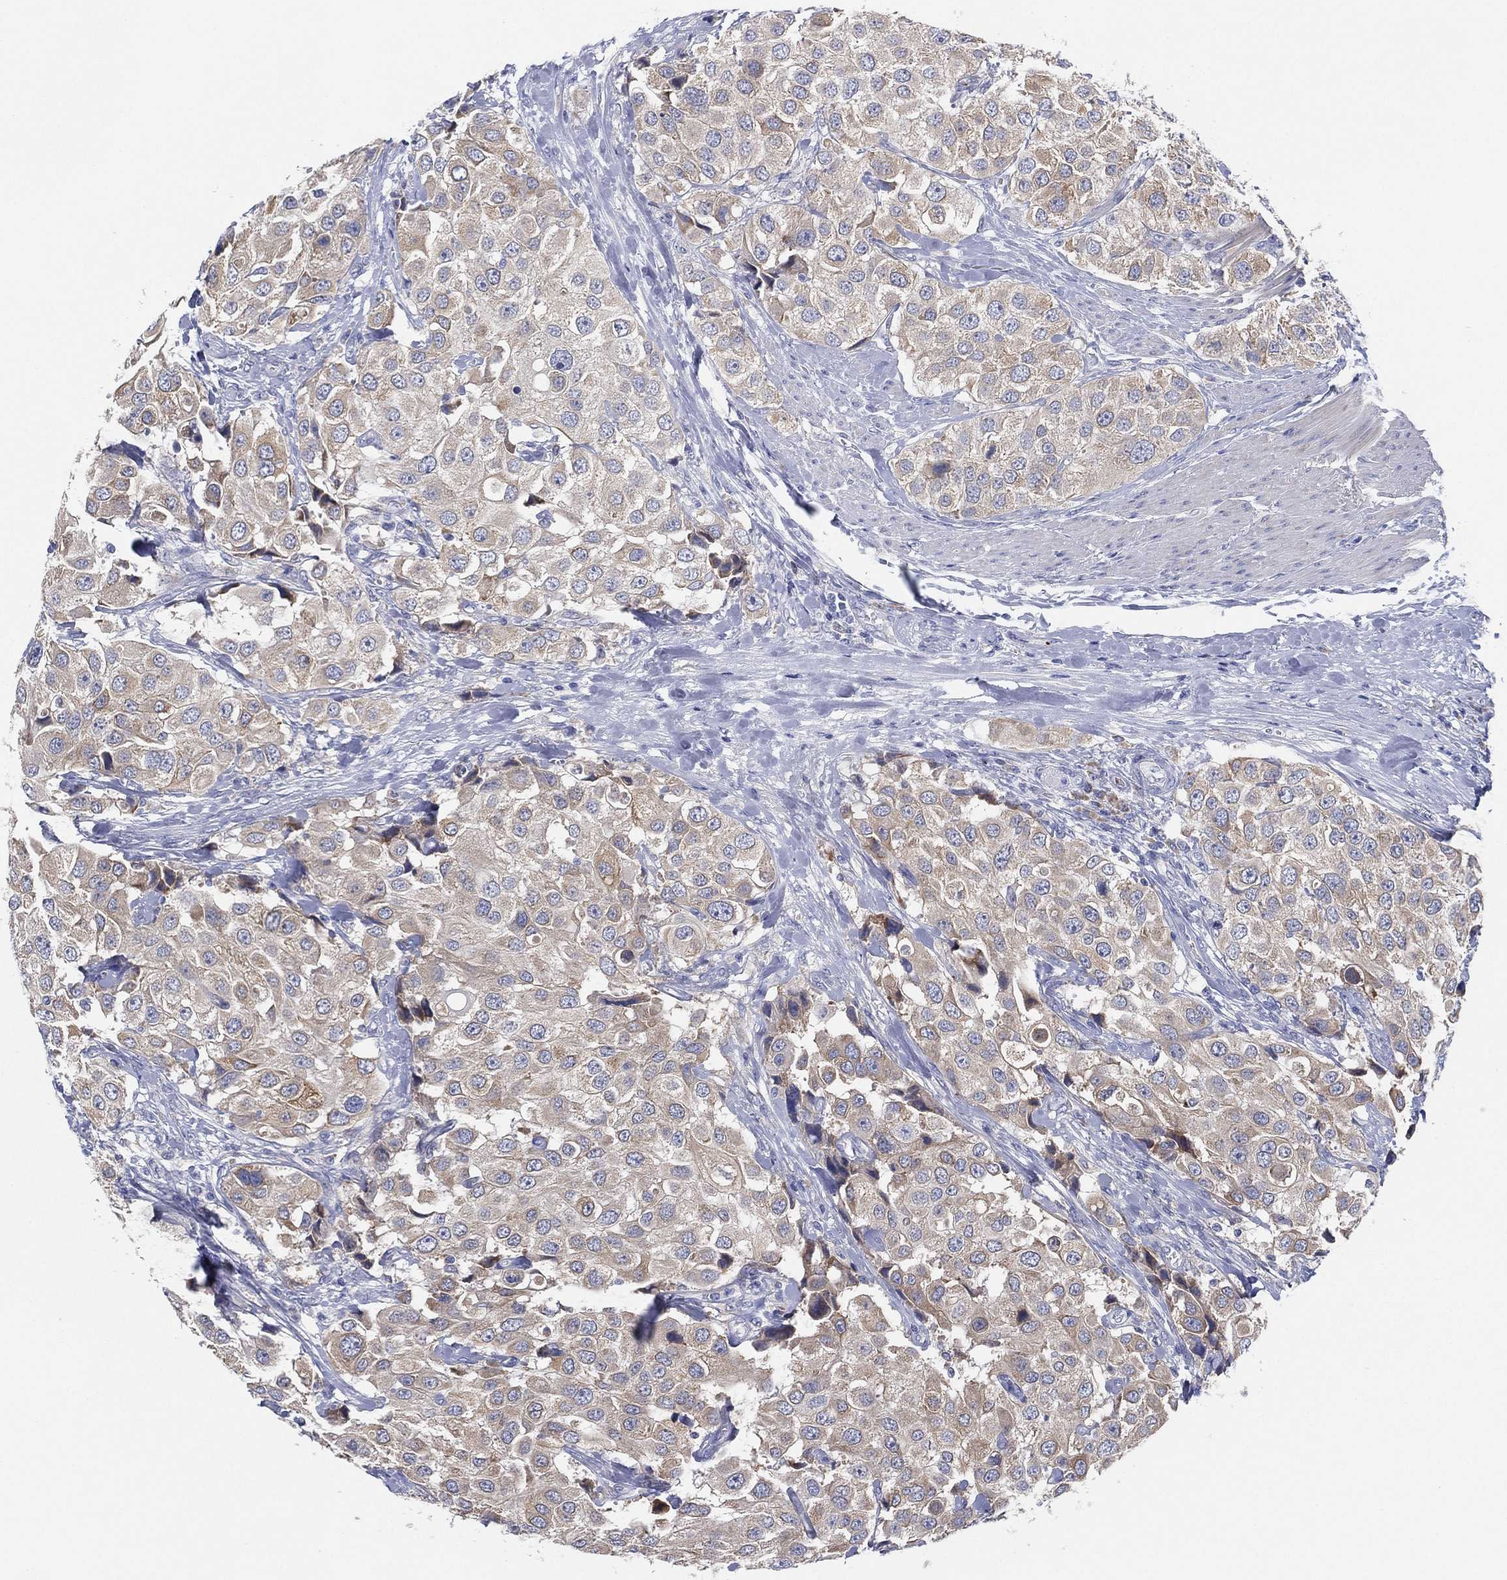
{"staining": {"intensity": "weak", "quantity": "<25%", "location": "cytoplasmic/membranous"}, "tissue": "urothelial cancer", "cell_type": "Tumor cells", "image_type": "cancer", "snomed": [{"axis": "morphology", "description": "Urothelial carcinoma, High grade"}, {"axis": "topography", "description": "Urinary bladder"}], "caption": "This histopathology image is of high-grade urothelial carcinoma stained with immunohistochemistry to label a protein in brown with the nuclei are counter-stained blue. There is no positivity in tumor cells.", "gene": "TMEM40", "patient": {"sex": "female", "age": 64}}